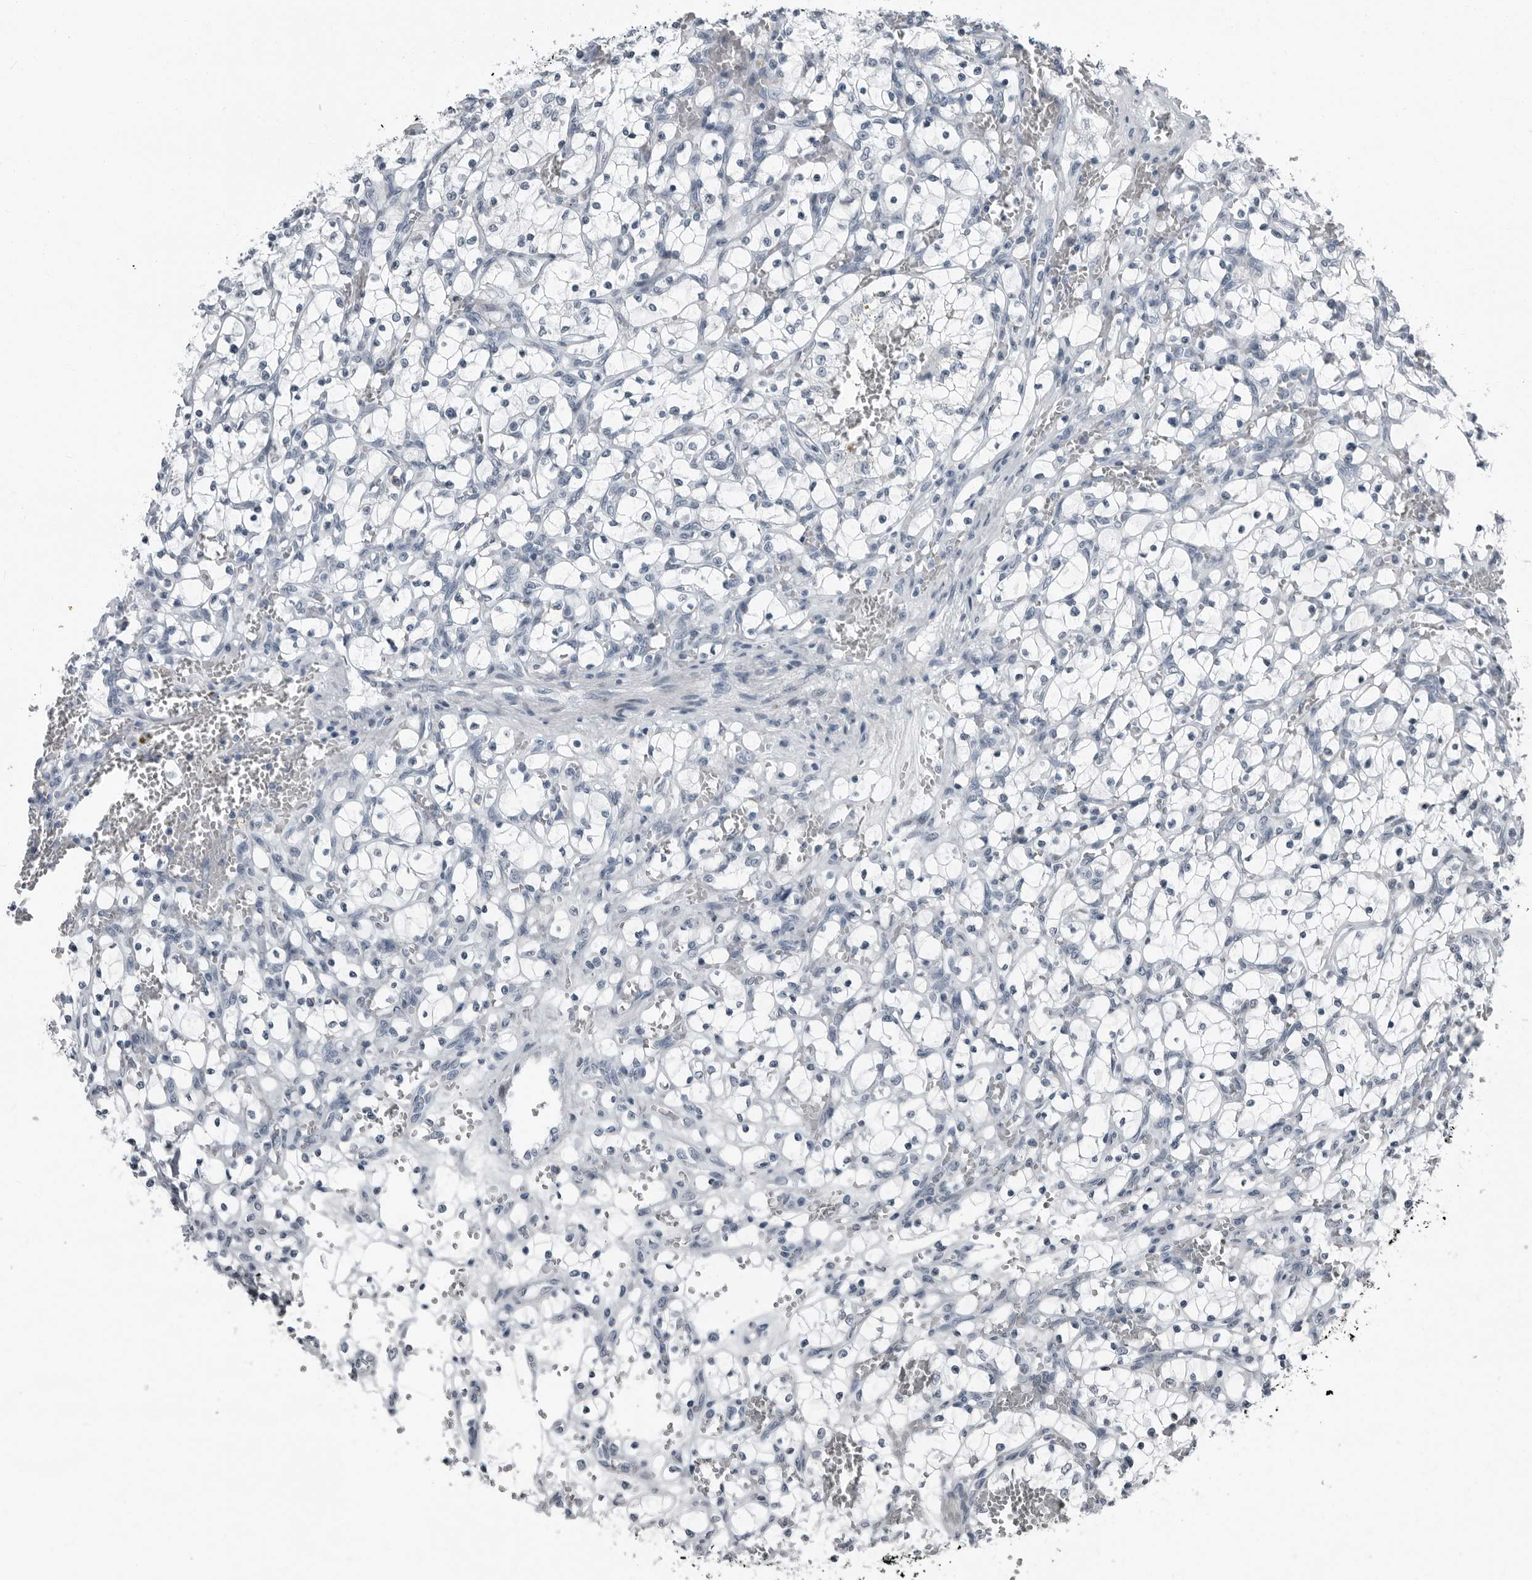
{"staining": {"intensity": "negative", "quantity": "none", "location": "none"}, "tissue": "renal cancer", "cell_type": "Tumor cells", "image_type": "cancer", "snomed": [{"axis": "morphology", "description": "Adenocarcinoma, NOS"}, {"axis": "topography", "description": "Kidney"}], "caption": "Tumor cells are negative for brown protein staining in renal adenocarcinoma.", "gene": "PDCD11", "patient": {"sex": "female", "age": 69}}